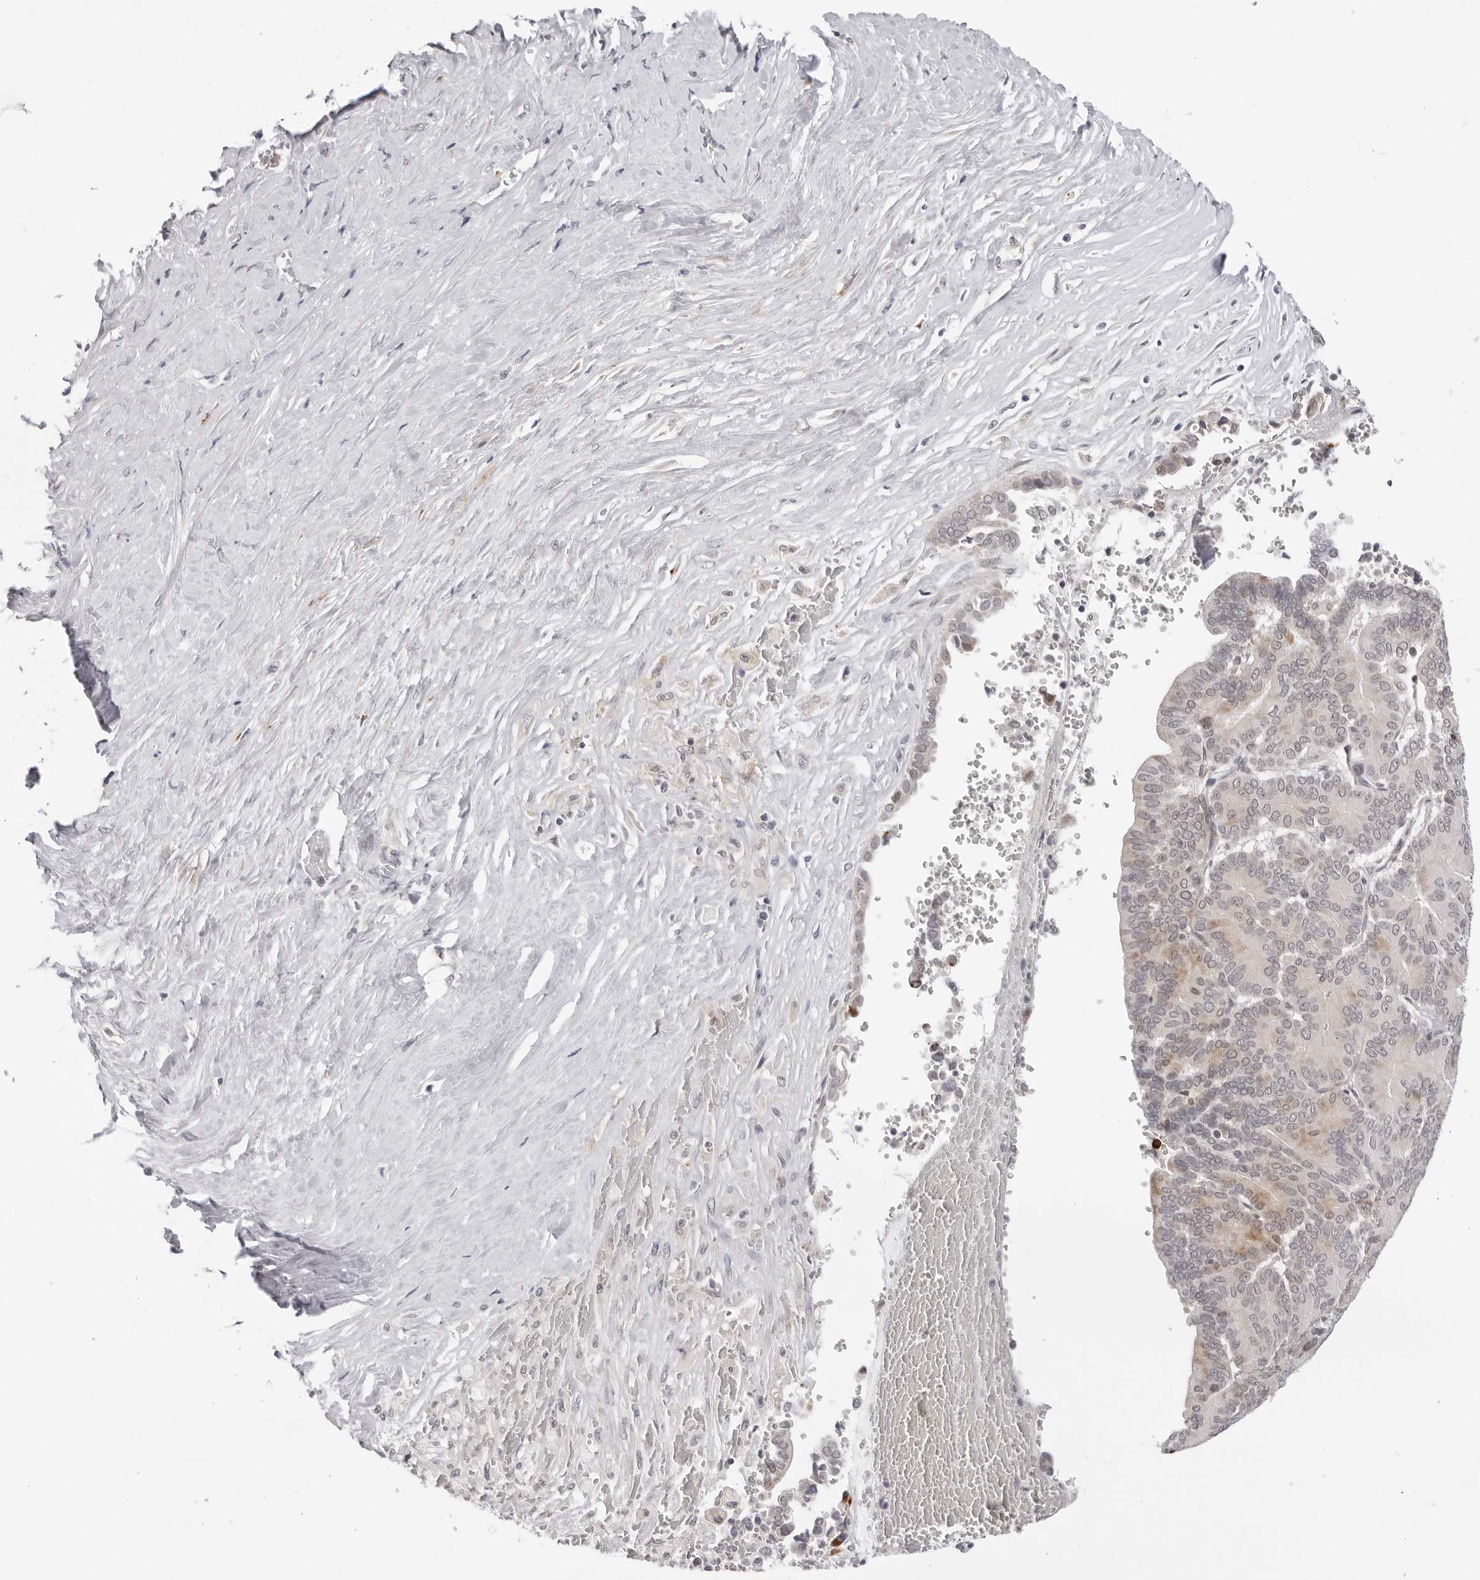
{"staining": {"intensity": "moderate", "quantity": ">75%", "location": "cytoplasmic/membranous"}, "tissue": "liver cancer", "cell_type": "Tumor cells", "image_type": "cancer", "snomed": [{"axis": "morphology", "description": "Cholangiocarcinoma"}, {"axis": "topography", "description": "Liver"}], "caption": "A brown stain labels moderate cytoplasmic/membranous staining of a protein in liver cancer (cholangiocarcinoma) tumor cells.", "gene": "IL17RA", "patient": {"sex": "female", "age": 75}}